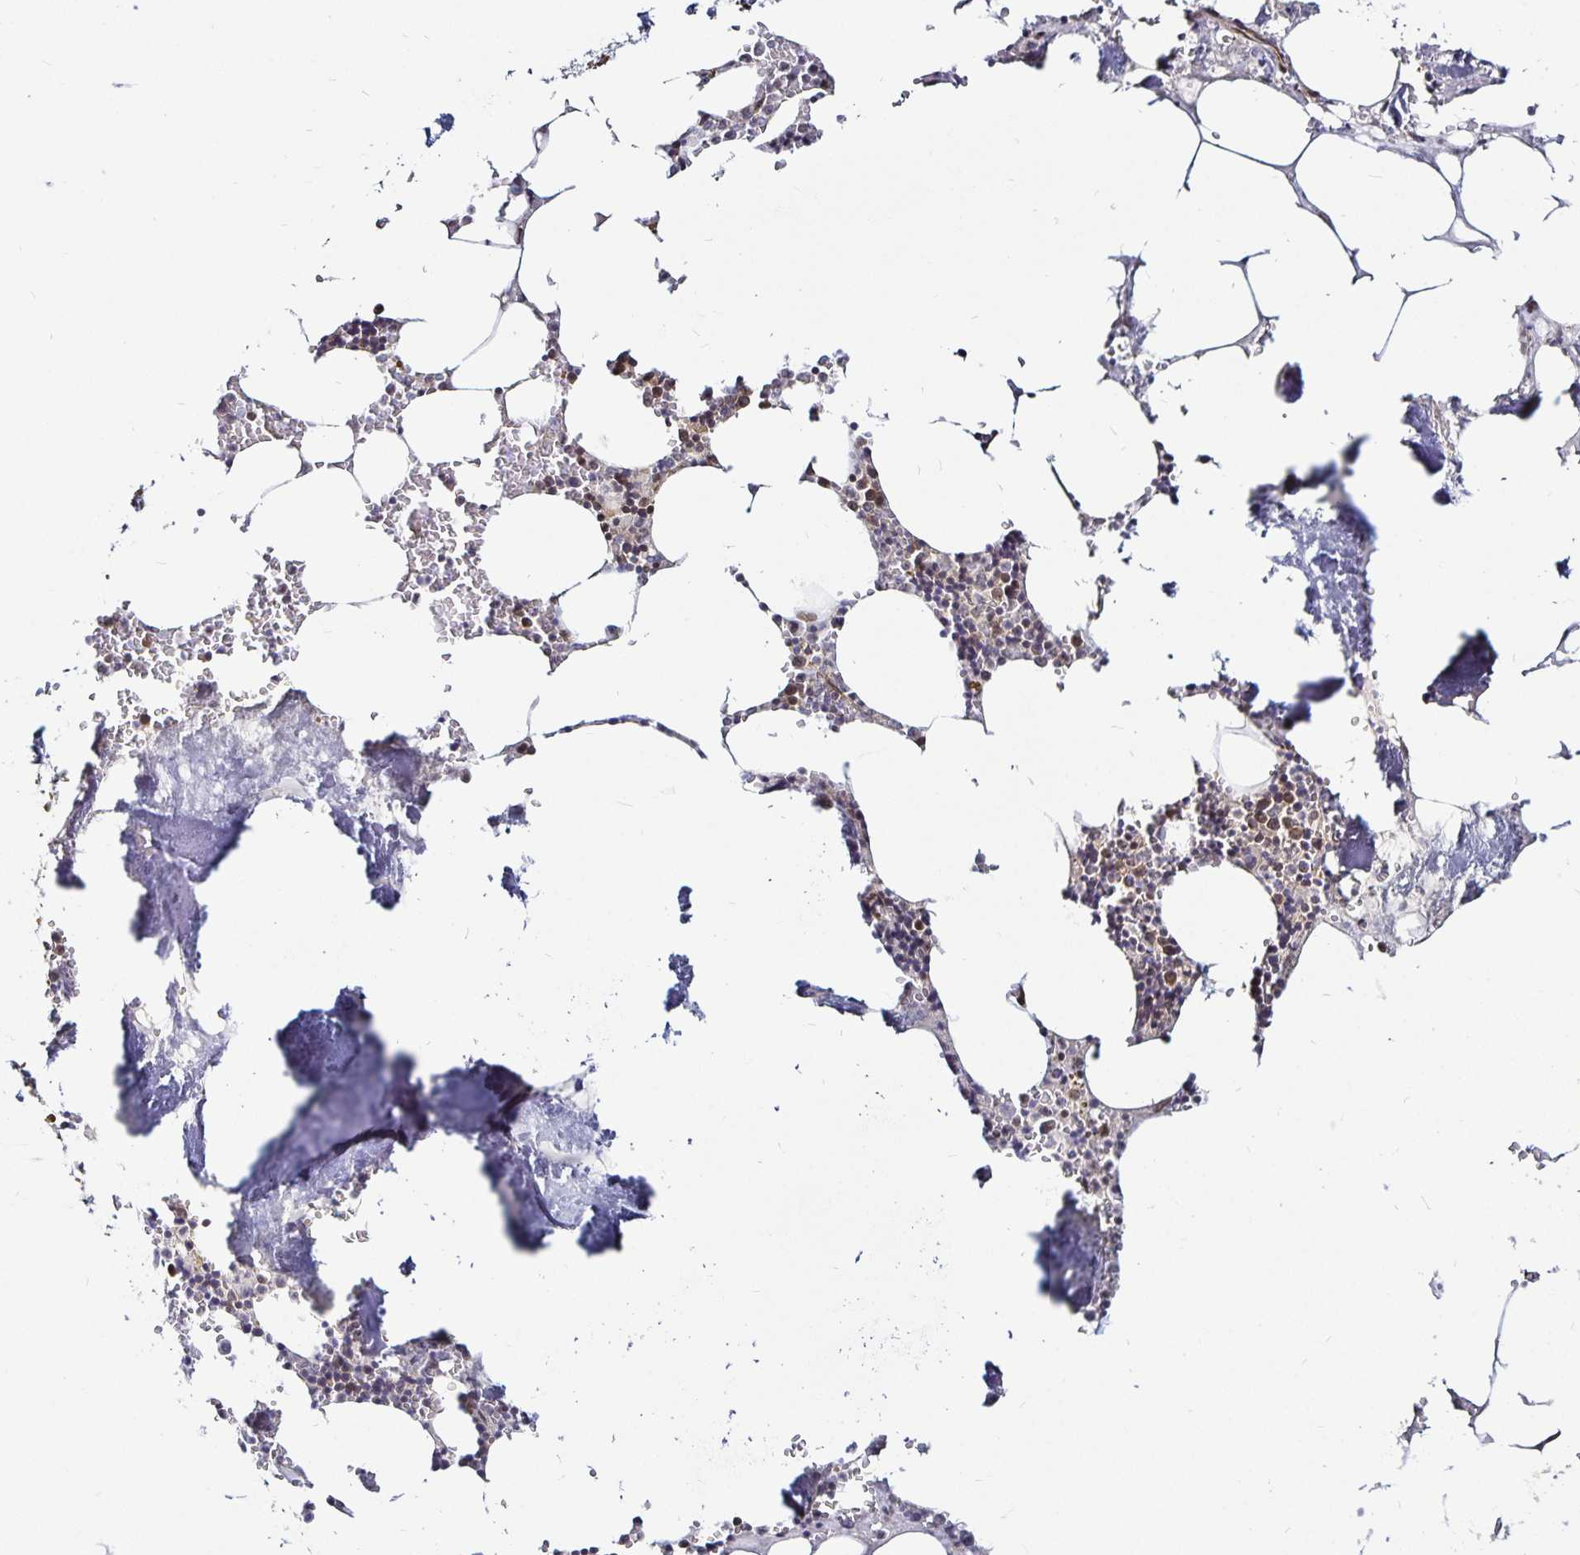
{"staining": {"intensity": "weak", "quantity": "<25%", "location": "cytoplasmic/membranous"}, "tissue": "bone marrow", "cell_type": "Hematopoietic cells", "image_type": "normal", "snomed": [{"axis": "morphology", "description": "Normal tissue, NOS"}, {"axis": "topography", "description": "Bone marrow"}], "caption": "Immunohistochemistry photomicrograph of normal bone marrow stained for a protein (brown), which exhibits no expression in hematopoietic cells.", "gene": "CYP27A1", "patient": {"sex": "male", "age": 54}}